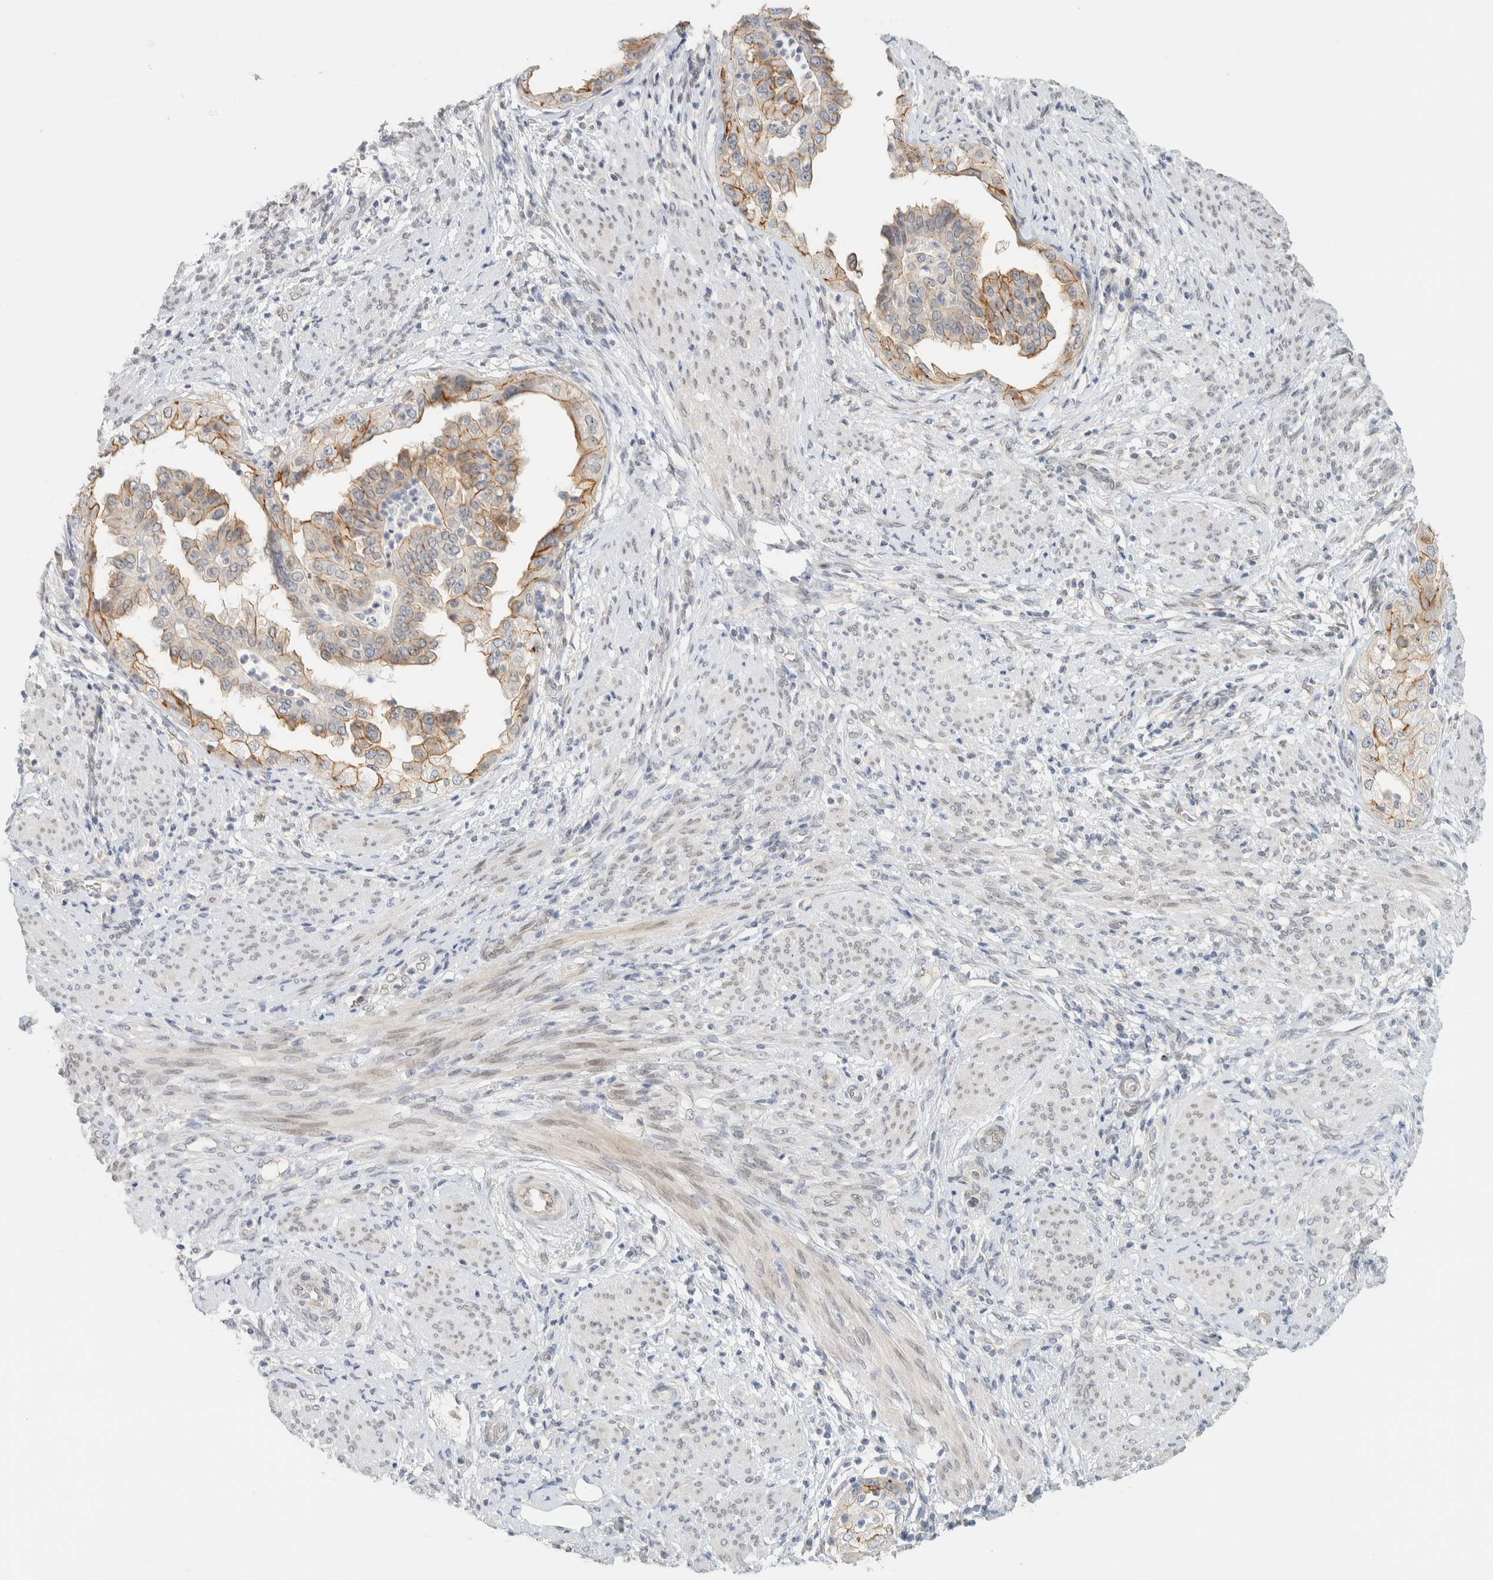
{"staining": {"intensity": "weak", "quantity": "25%-75%", "location": "cytoplasmic/membranous"}, "tissue": "endometrial cancer", "cell_type": "Tumor cells", "image_type": "cancer", "snomed": [{"axis": "morphology", "description": "Adenocarcinoma, NOS"}, {"axis": "topography", "description": "Endometrium"}], "caption": "Endometrial cancer tissue shows weak cytoplasmic/membranous positivity in approximately 25%-75% of tumor cells, visualized by immunohistochemistry. The staining was performed using DAB (3,3'-diaminobenzidine) to visualize the protein expression in brown, while the nuclei were stained in blue with hematoxylin (Magnification: 20x).", "gene": "C1QTNF12", "patient": {"sex": "female", "age": 85}}